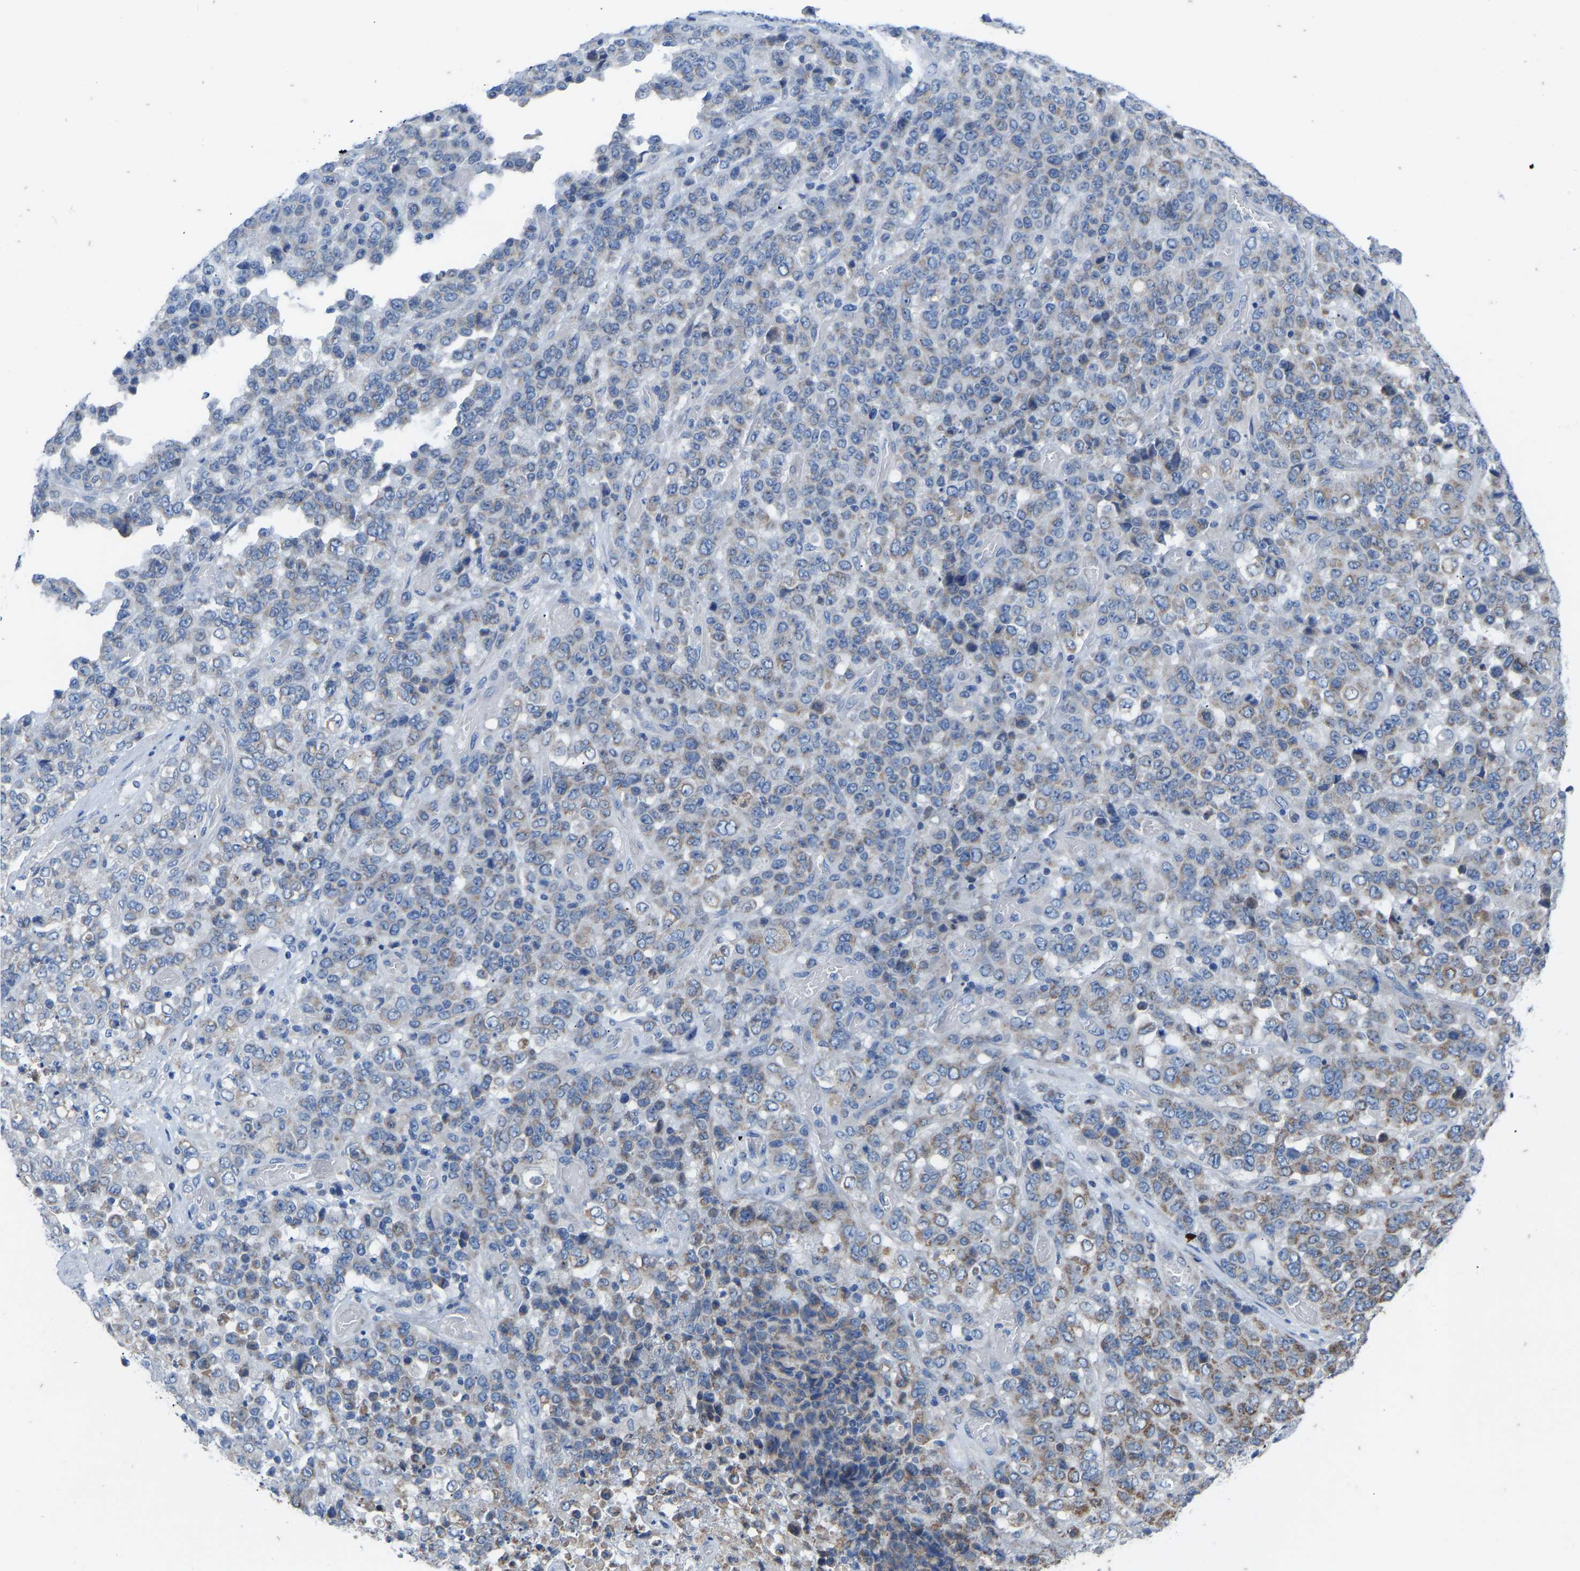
{"staining": {"intensity": "moderate", "quantity": "<25%", "location": "cytoplasmic/membranous"}, "tissue": "stomach cancer", "cell_type": "Tumor cells", "image_type": "cancer", "snomed": [{"axis": "morphology", "description": "Adenocarcinoma, NOS"}, {"axis": "topography", "description": "Stomach"}], "caption": "High-power microscopy captured an immunohistochemistry photomicrograph of adenocarcinoma (stomach), revealing moderate cytoplasmic/membranous staining in about <25% of tumor cells.", "gene": "OLIG2", "patient": {"sex": "female", "age": 73}}